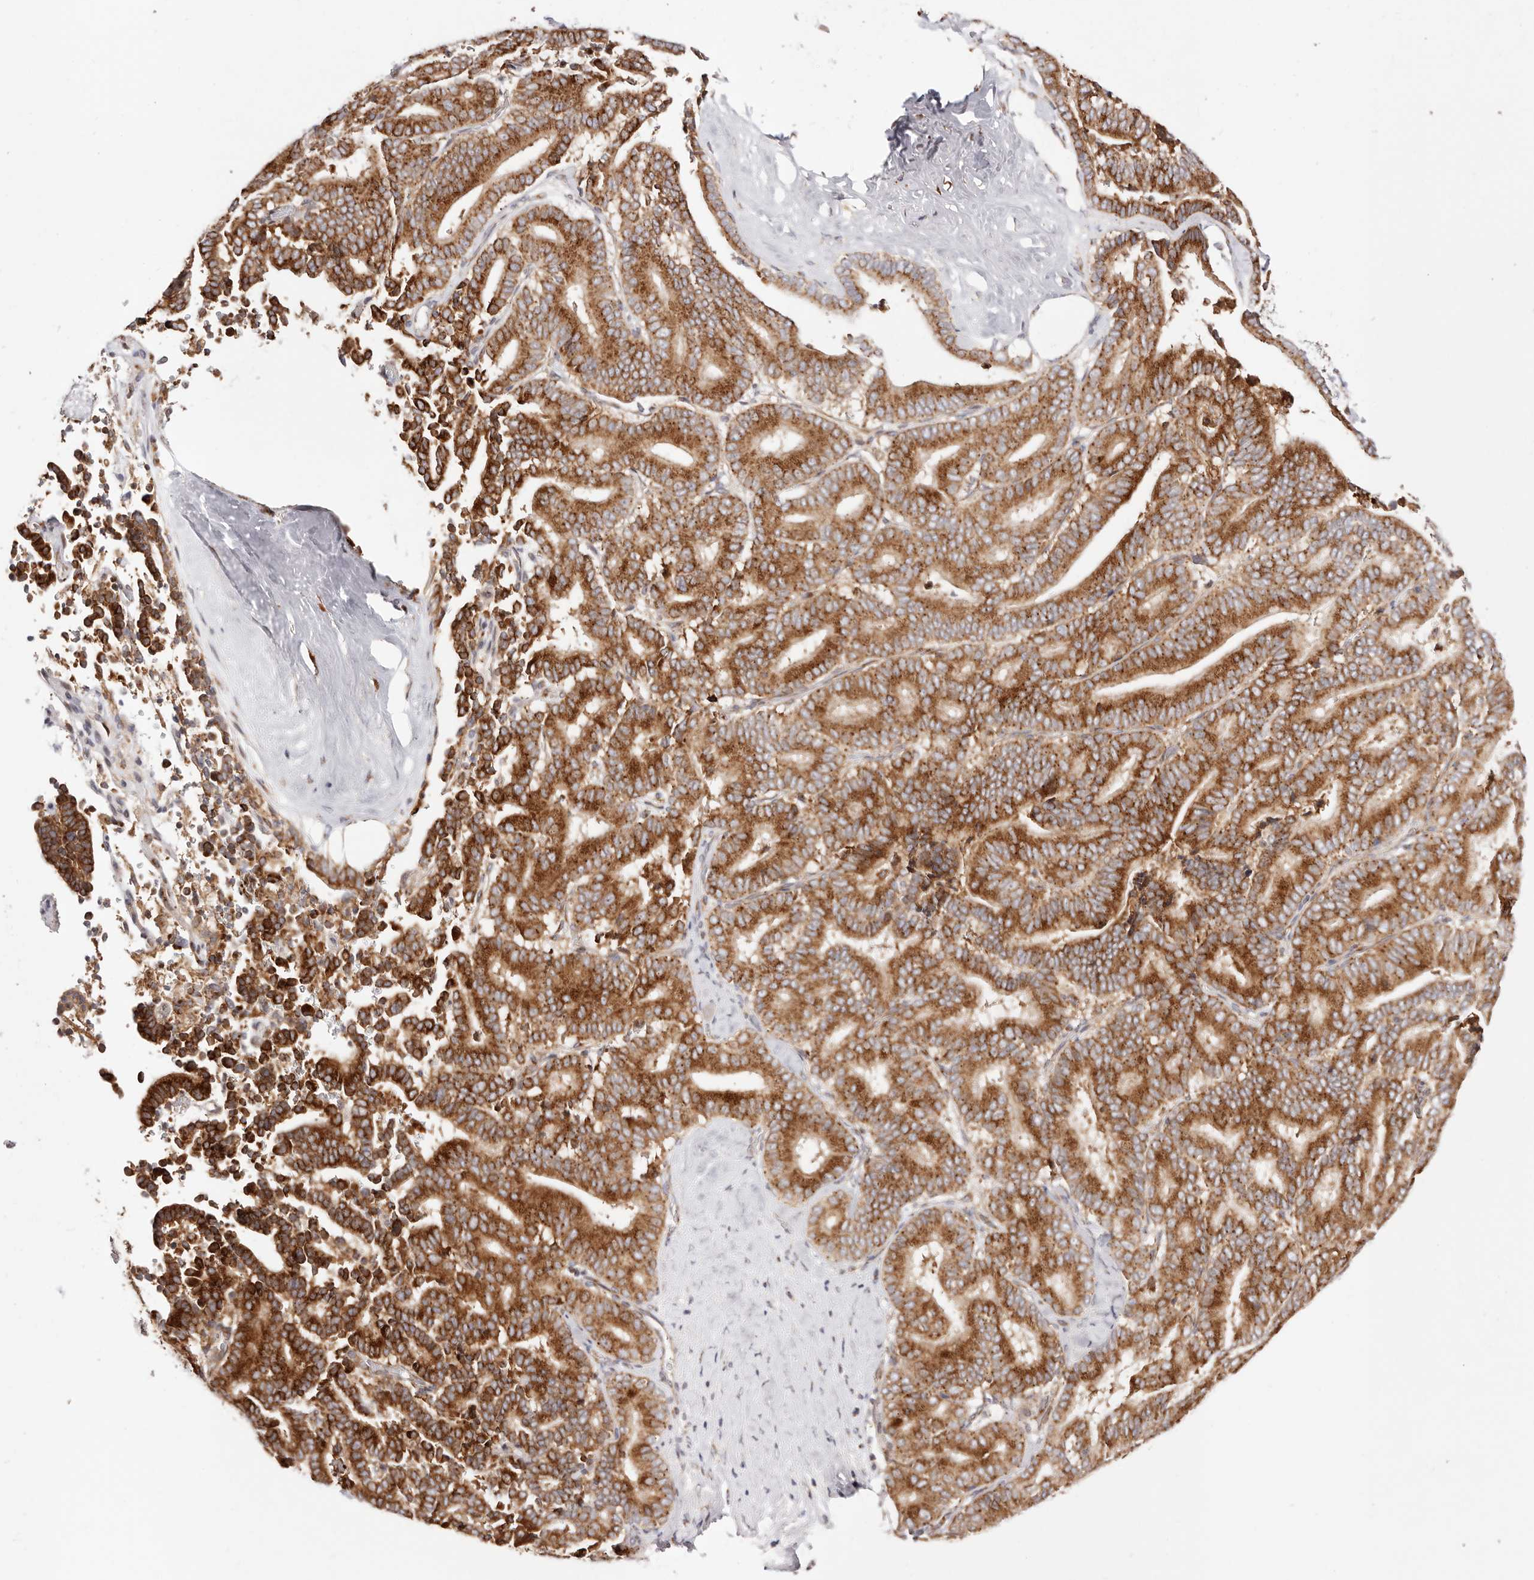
{"staining": {"intensity": "strong", "quantity": ">75%", "location": "cytoplasmic/membranous"}, "tissue": "liver cancer", "cell_type": "Tumor cells", "image_type": "cancer", "snomed": [{"axis": "morphology", "description": "Cholangiocarcinoma"}, {"axis": "topography", "description": "Liver"}], "caption": "Strong cytoplasmic/membranous protein positivity is appreciated in about >75% of tumor cells in liver cancer (cholangiocarcinoma).", "gene": "MAPK6", "patient": {"sex": "female", "age": 75}}